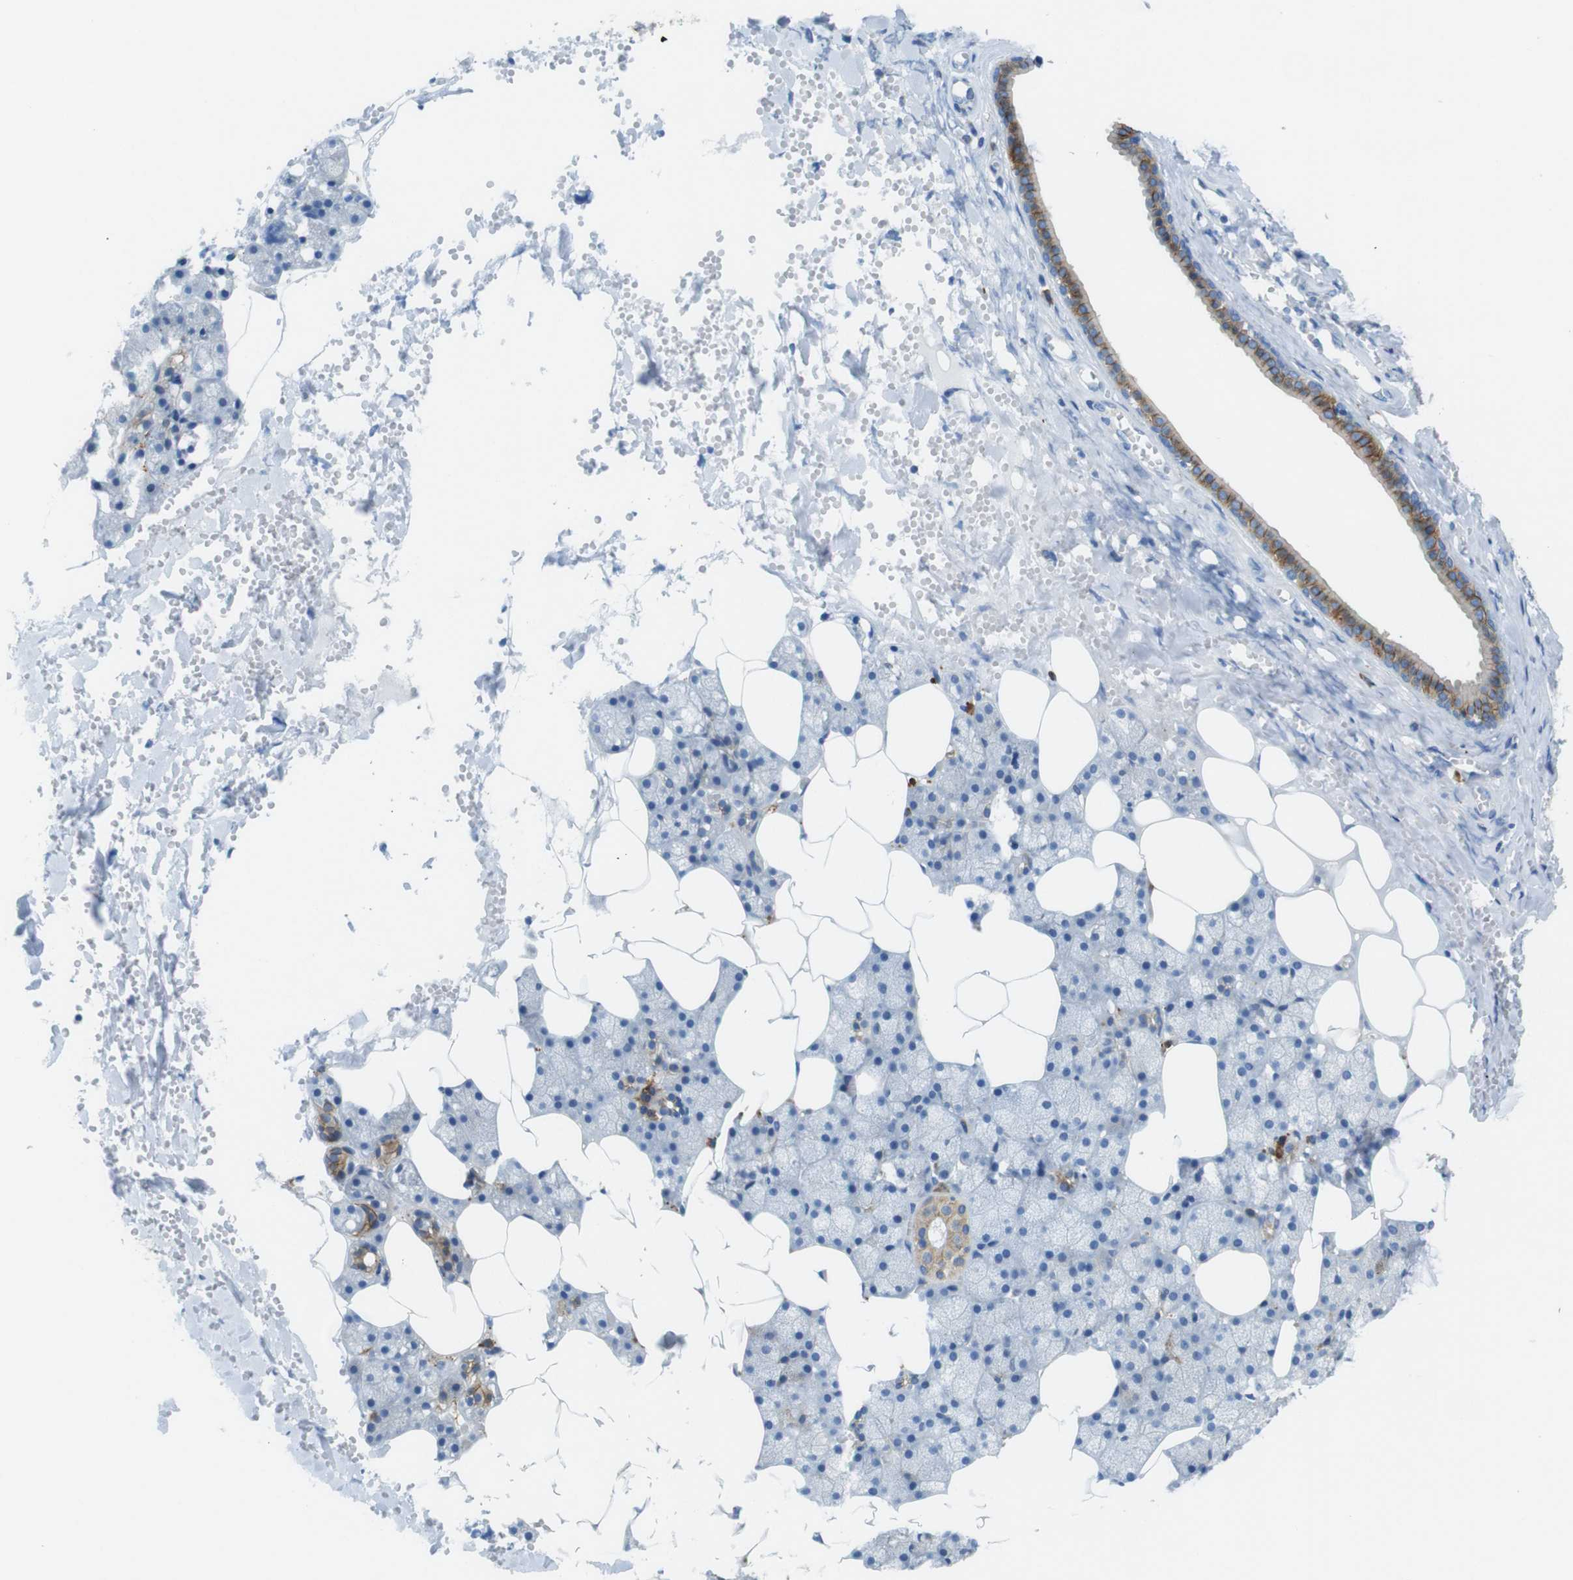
{"staining": {"intensity": "strong", "quantity": "25%-75%", "location": "cytoplasmic/membranous"}, "tissue": "salivary gland", "cell_type": "Glandular cells", "image_type": "normal", "snomed": [{"axis": "morphology", "description": "Normal tissue, NOS"}, {"axis": "topography", "description": "Salivary gland"}], "caption": "Strong cytoplasmic/membranous staining for a protein is seen in about 25%-75% of glandular cells of benign salivary gland using immunohistochemistry.", "gene": "CLMN", "patient": {"sex": "male", "age": 62}}